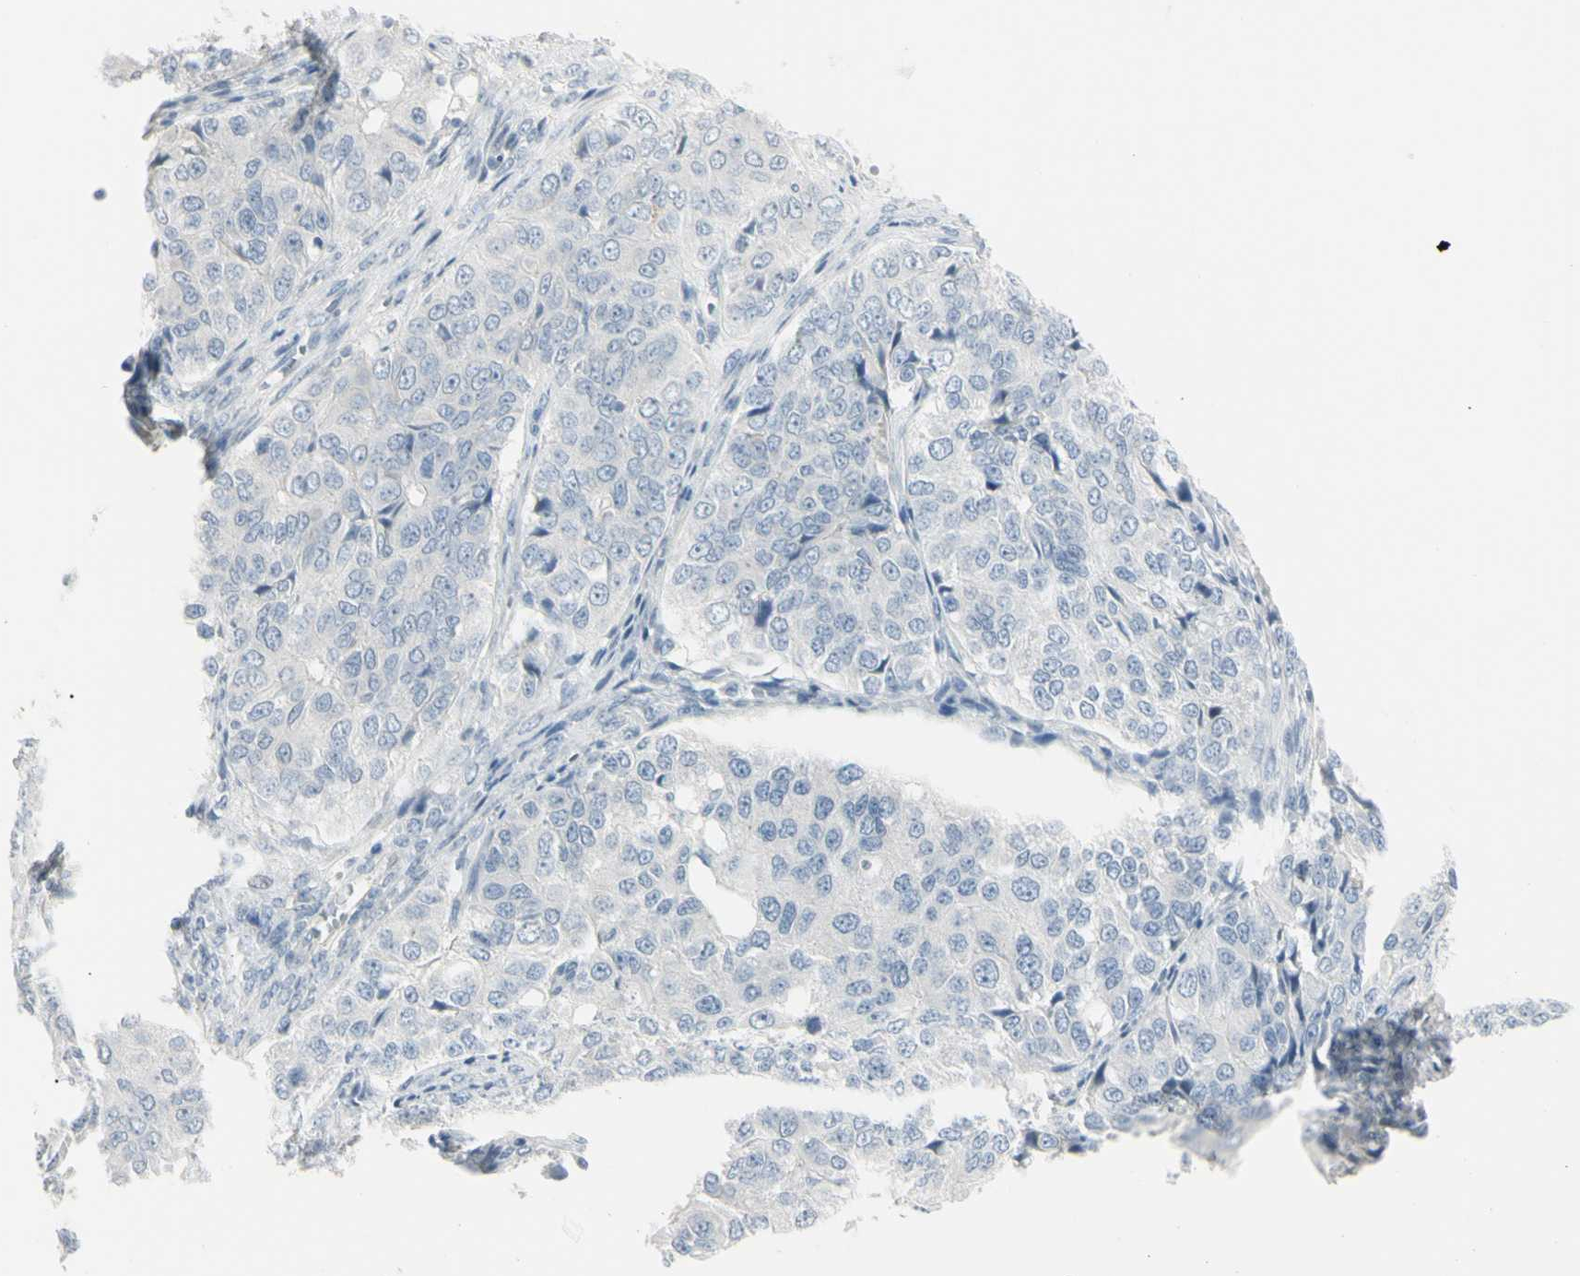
{"staining": {"intensity": "negative", "quantity": "none", "location": "none"}, "tissue": "ovarian cancer", "cell_type": "Tumor cells", "image_type": "cancer", "snomed": [{"axis": "morphology", "description": "Carcinoma, endometroid"}, {"axis": "topography", "description": "Ovary"}], "caption": "A micrograph of ovarian endometroid carcinoma stained for a protein reveals no brown staining in tumor cells. Brightfield microscopy of immunohistochemistry (IHC) stained with DAB (3,3'-diaminobenzidine) (brown) and hematoxylin (blue), captured at high magnification.", "gene": "PIP", "patient": {"sex": "female", "age": 51}}